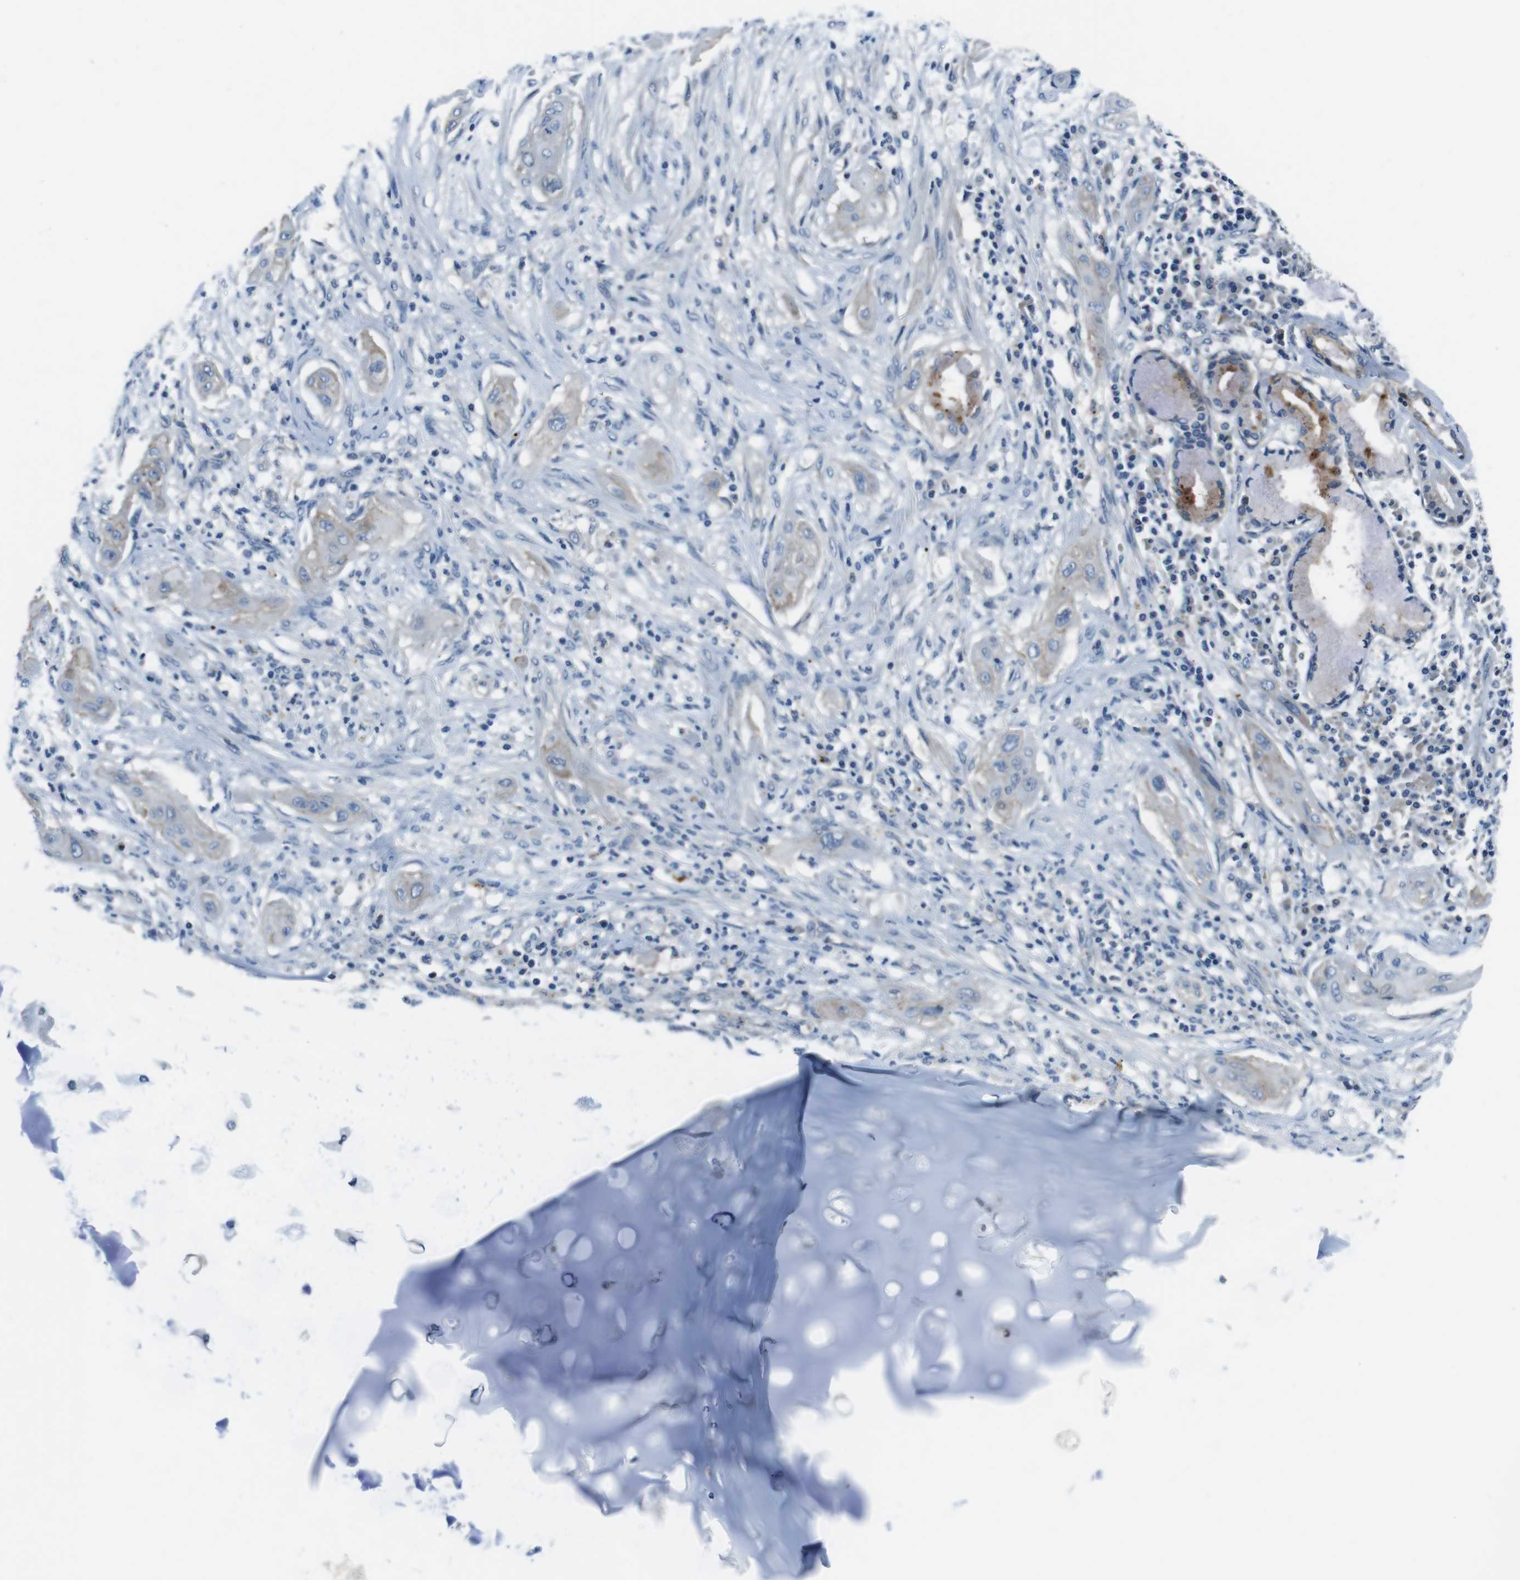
{"staining": {"intensity": "negative", "quantity": "none", "location": "none"}, "tissue": "lung cancer", "cell_type": "Tumor cells", "image_type": "cancer", "snomed": [{"axis": "morphology", "description": "Squamous cell carcinoma, NOS"}, {"axis": "topography", "description": "Lung"}], "caption": "Tumor cells are negative for brown protein staining in lung cancer (squamous cell carcinoma). (Immunohistochemistry, brightfield microscopy, high magnification).", "gene": "TULP3", "patient": {"sex": "female", "age": 47}}